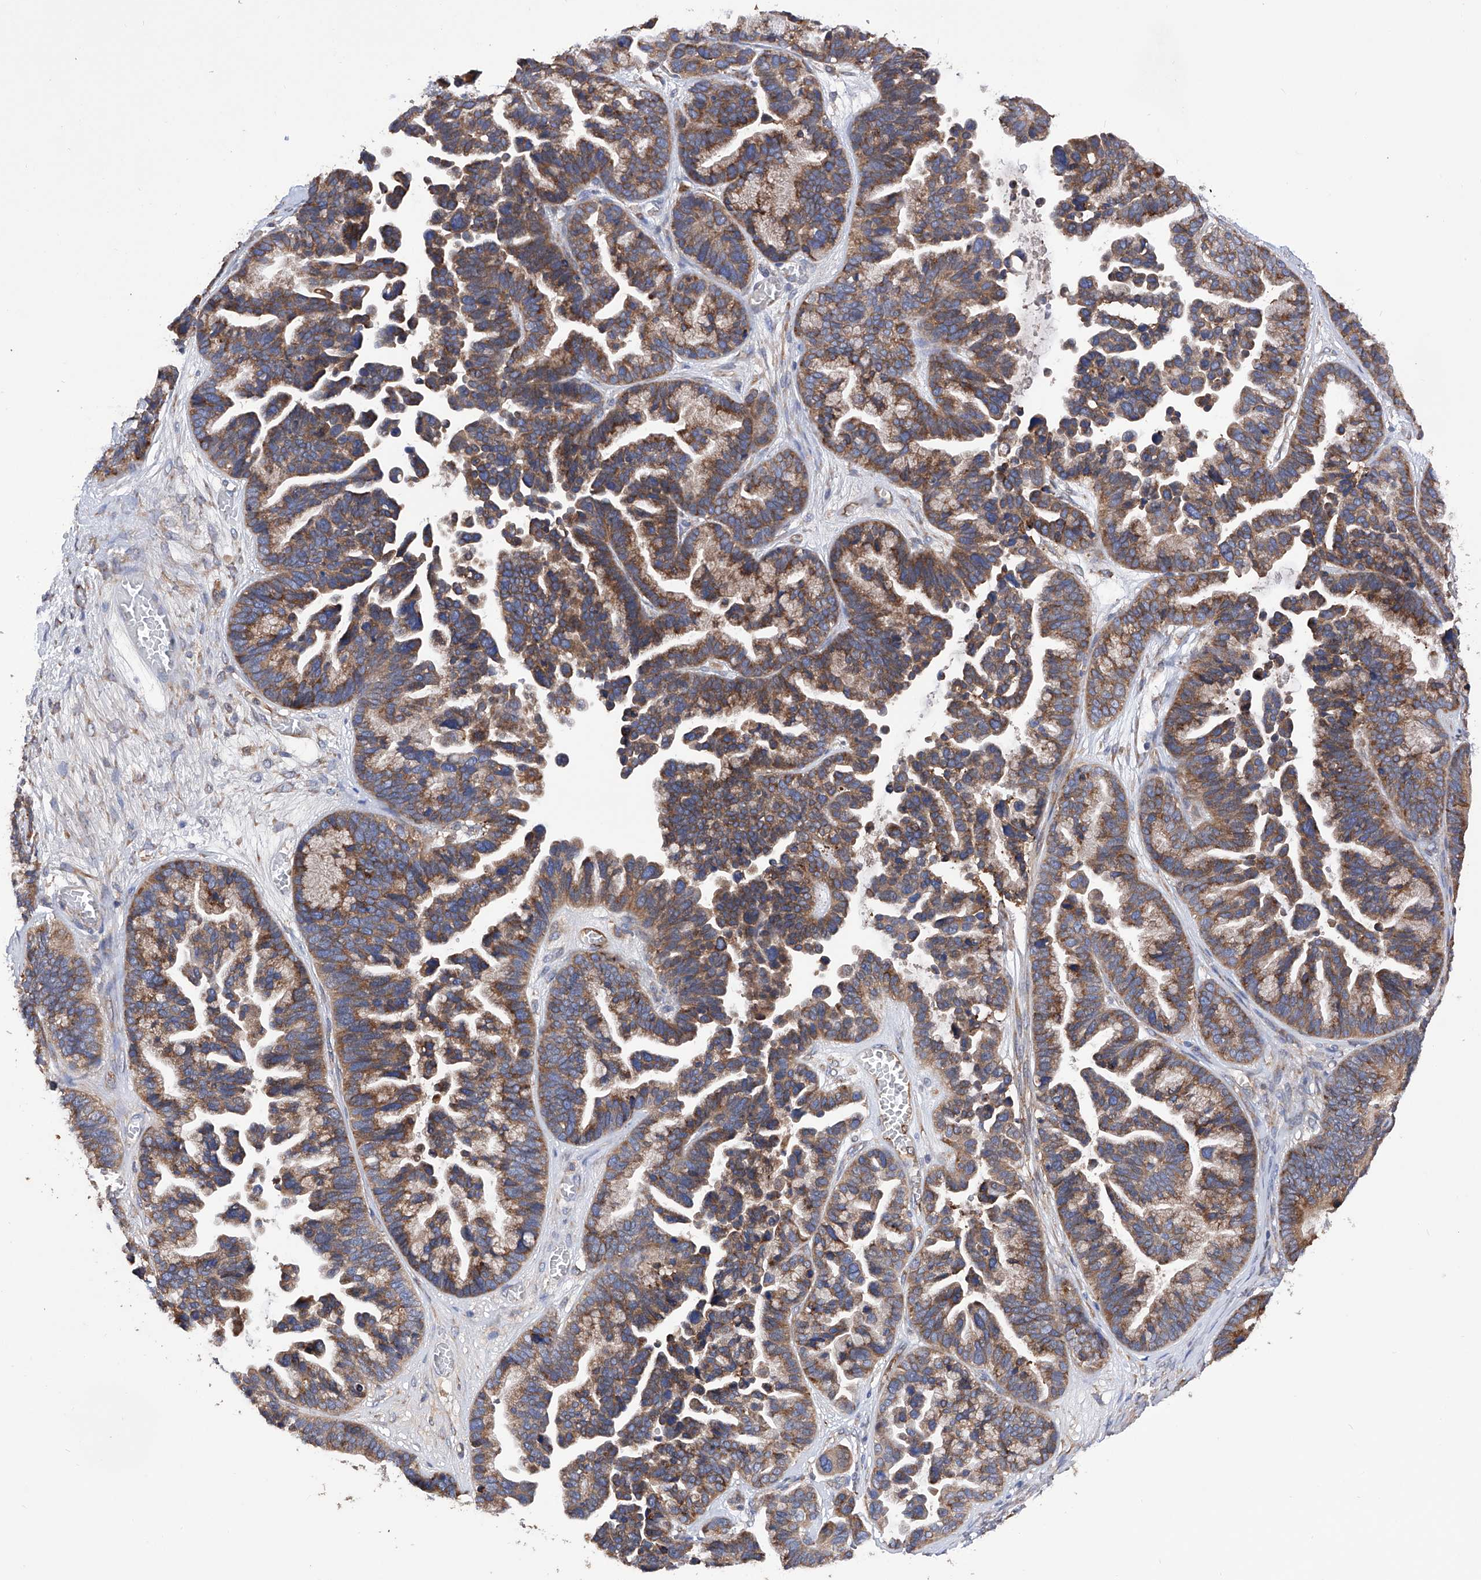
{"staining": {"intensity": "moderate", "quantity": ">75%", "location": "cytoplasmic/membranous"}, "tissue": "ovarian cancer", "cell_type": "Tumor cells", "image_type": "cancer", "snomed": [{"axis": "morphology", "description": "Cystadenocarcinoma, serous, NOS"}, {"axis": "topography", "description": "Ovary"}], "caption": "Ovarian cancer (serous cystadenocarcinoma) stained for a protein demonstrates moderate cytoplasmic/membranous positivity in tumor cells.", "gene": "INPP5B", "patient": {"sex": "female", "age": 56}}